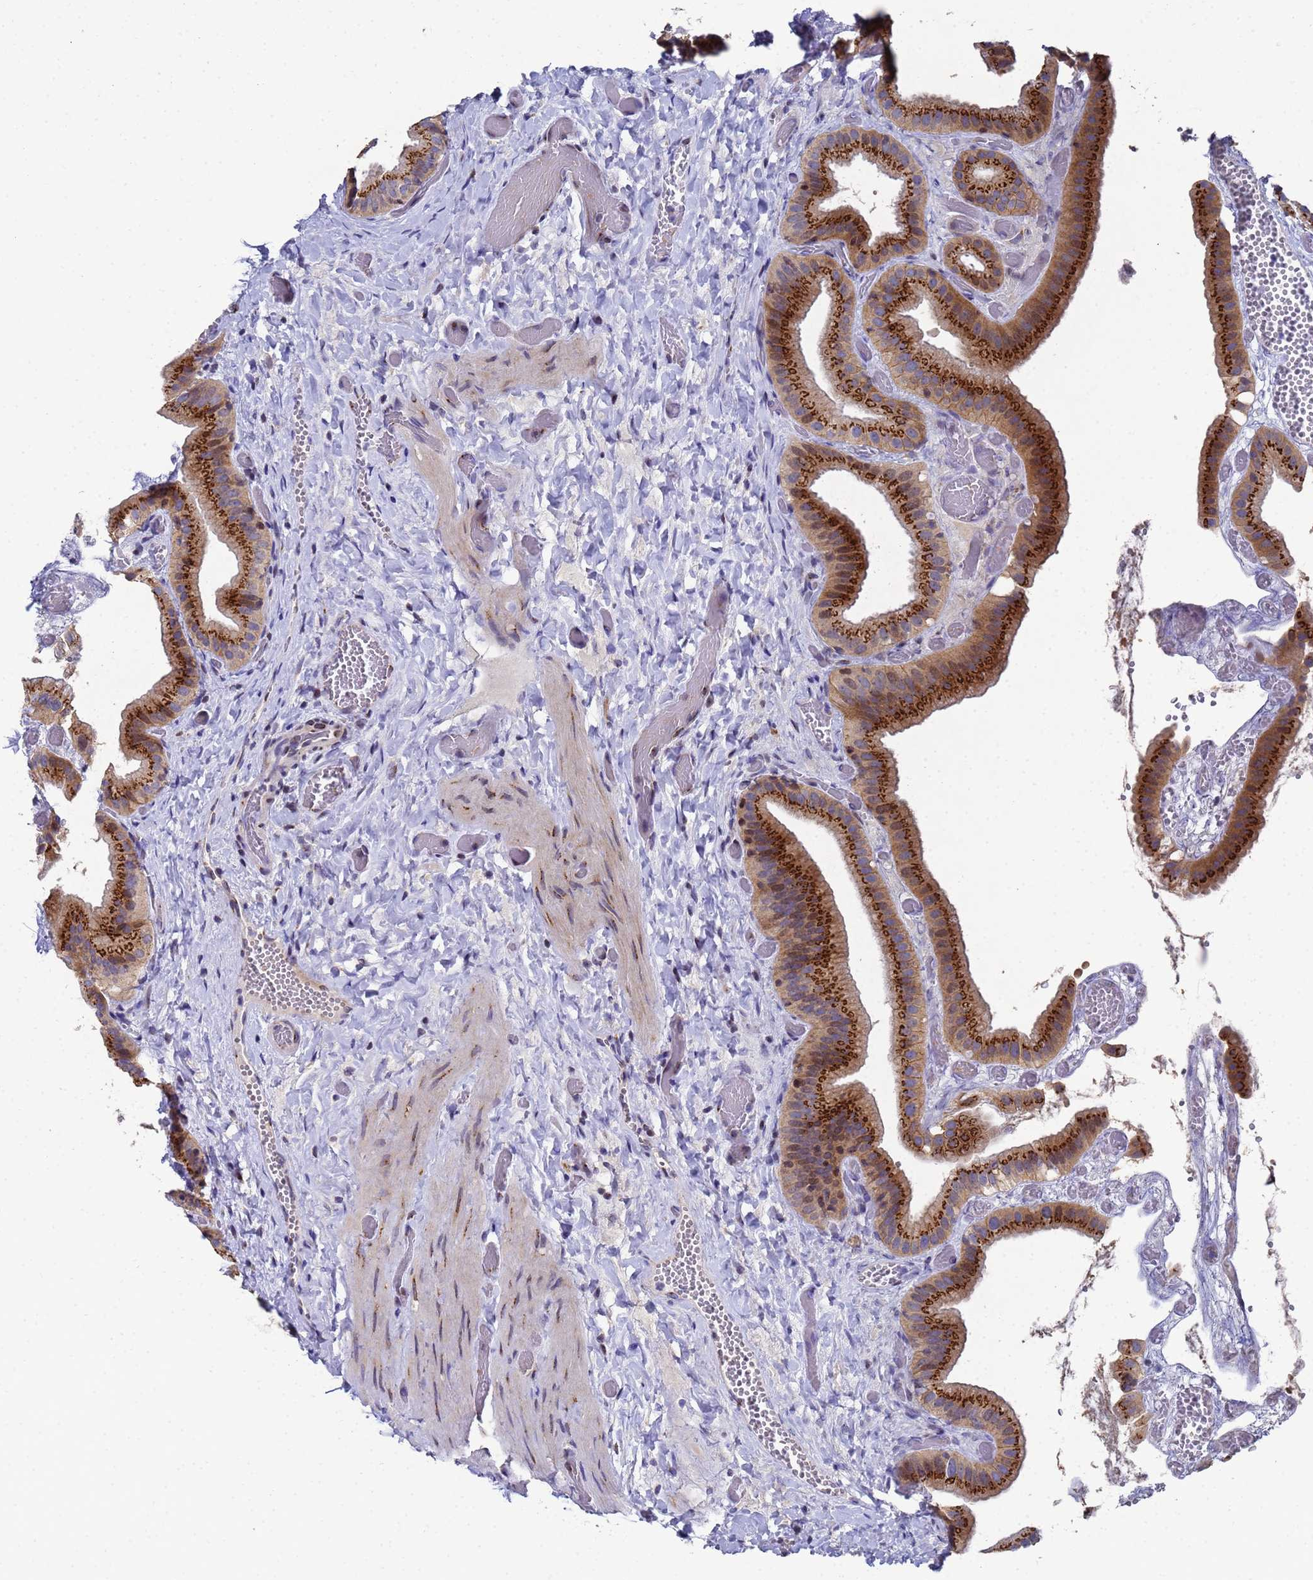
{"staining": {"intensity": "strong", "quantity": ">75%", "location": "cytoplasmic/membranous"}, "tissue": "gallbladder", "cell_type": "Glandular cells", "image_type": "normal", "snomed": [{"axis": "morphology", "description": "Normal tissue, NOS"}, {"axis": "topography", "description": "Gallbladder"}], "caption": "Immunohistochemistry (IHC) photomicrograph of benign gallbladder: gallbladder stained using immunohistochemistry (IHC) demonstrates high levels of strong protein expression localized specifically in the cytoplasmic/membranous of glandular cells, appearing as a cytoplasmic/membranous brown color.", "gene": "NSUN6", "patient": {"sex": "female", "age": 64}}